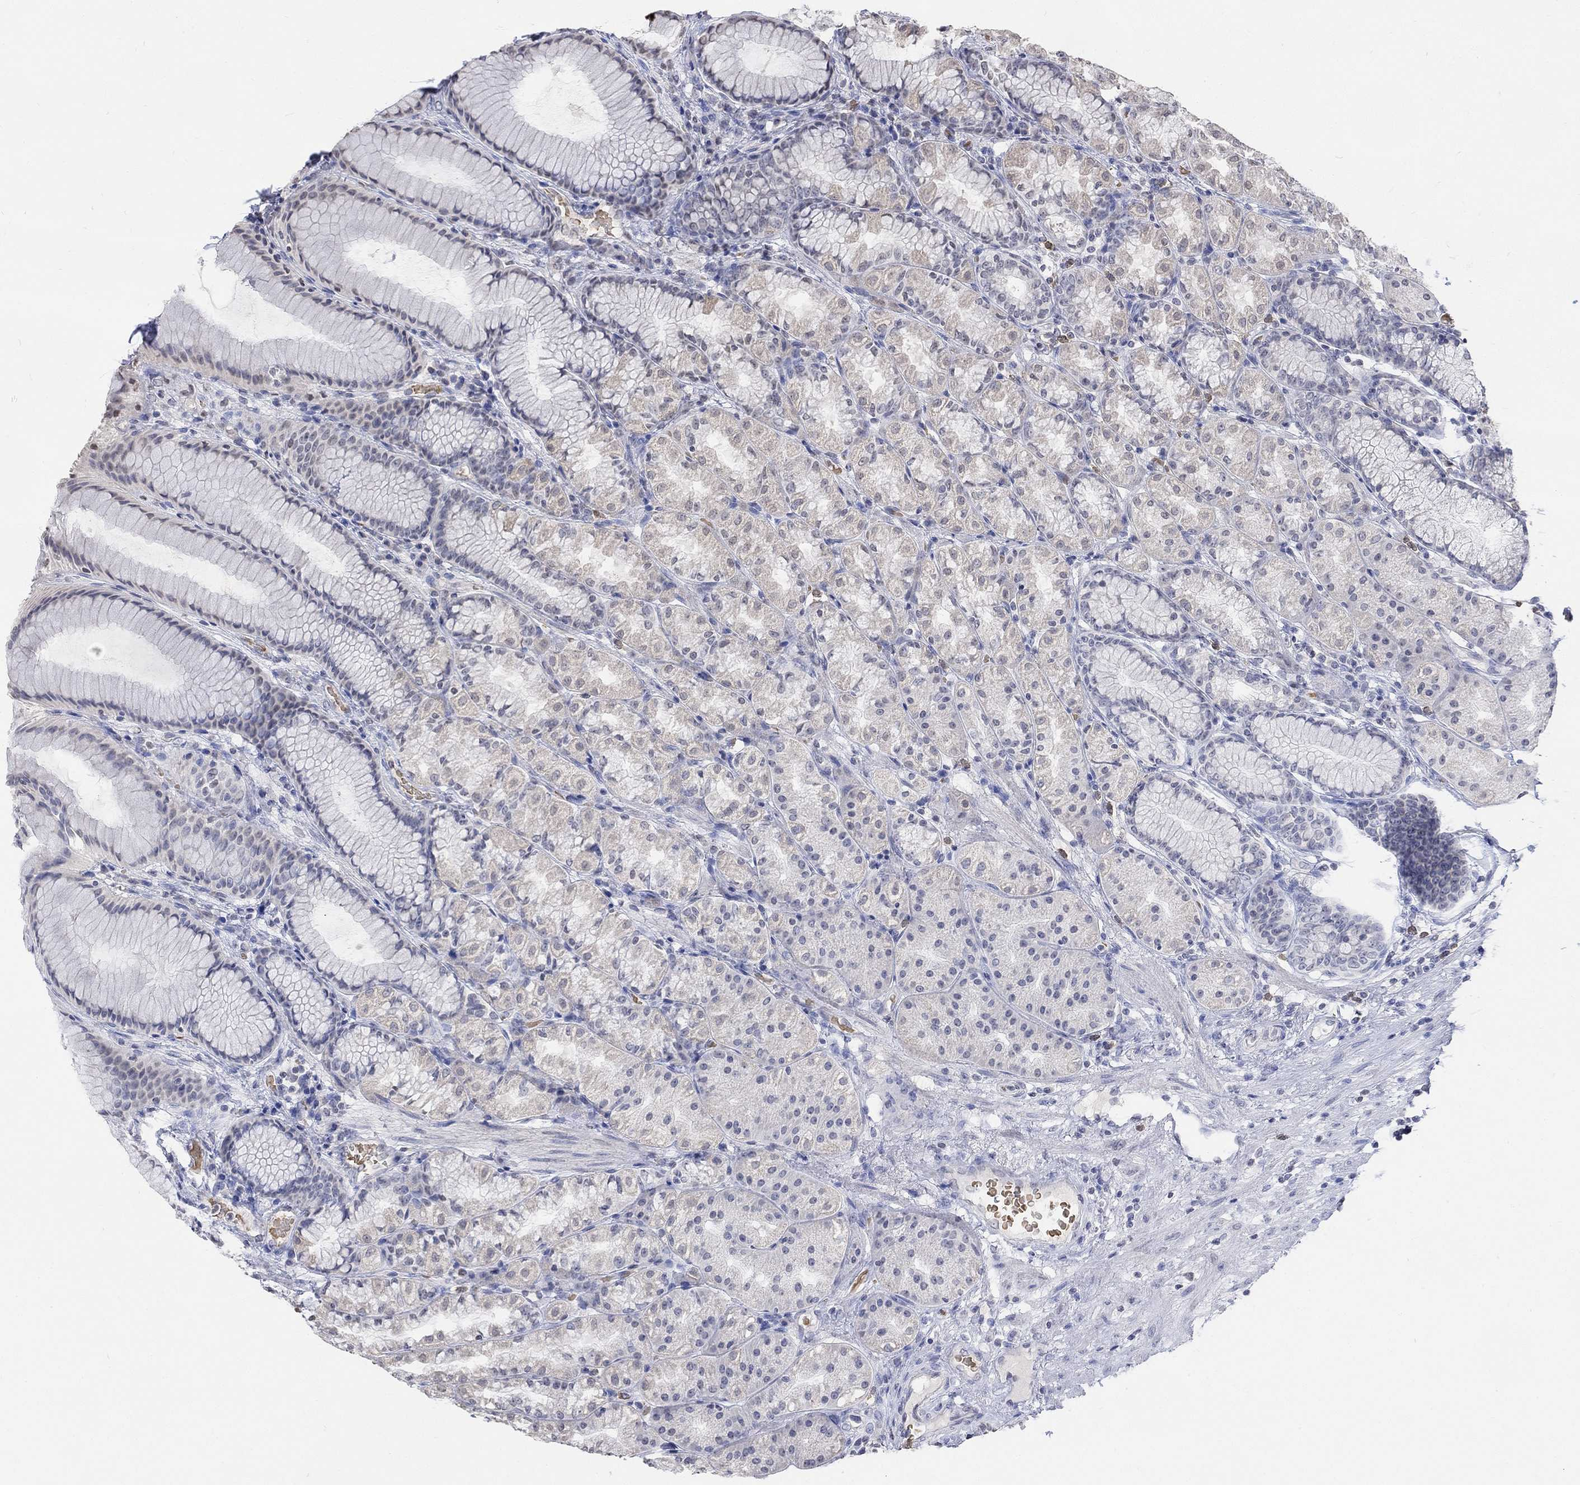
{"staining": {"intensity": "negative", "quantity": "none", "location": "none"}, "tissue": "stomach", "cell_type": "Glandular cells", "image_type": "normal", "snomed": [{"axis": "morphology", "description": "Normal tissue, NOS"}, {"axis": "morphology", "description": "Adenocarcinoma, NOS"}, {"axis": "topography", "description": "Stomach"}], "caption": "This is an immunohistochemistry histopathology image of unremarkable stomach. There is no staining in glandular cells.", "gene": "TMEM255A", "patient": {"sex": "female", "age": 79}}